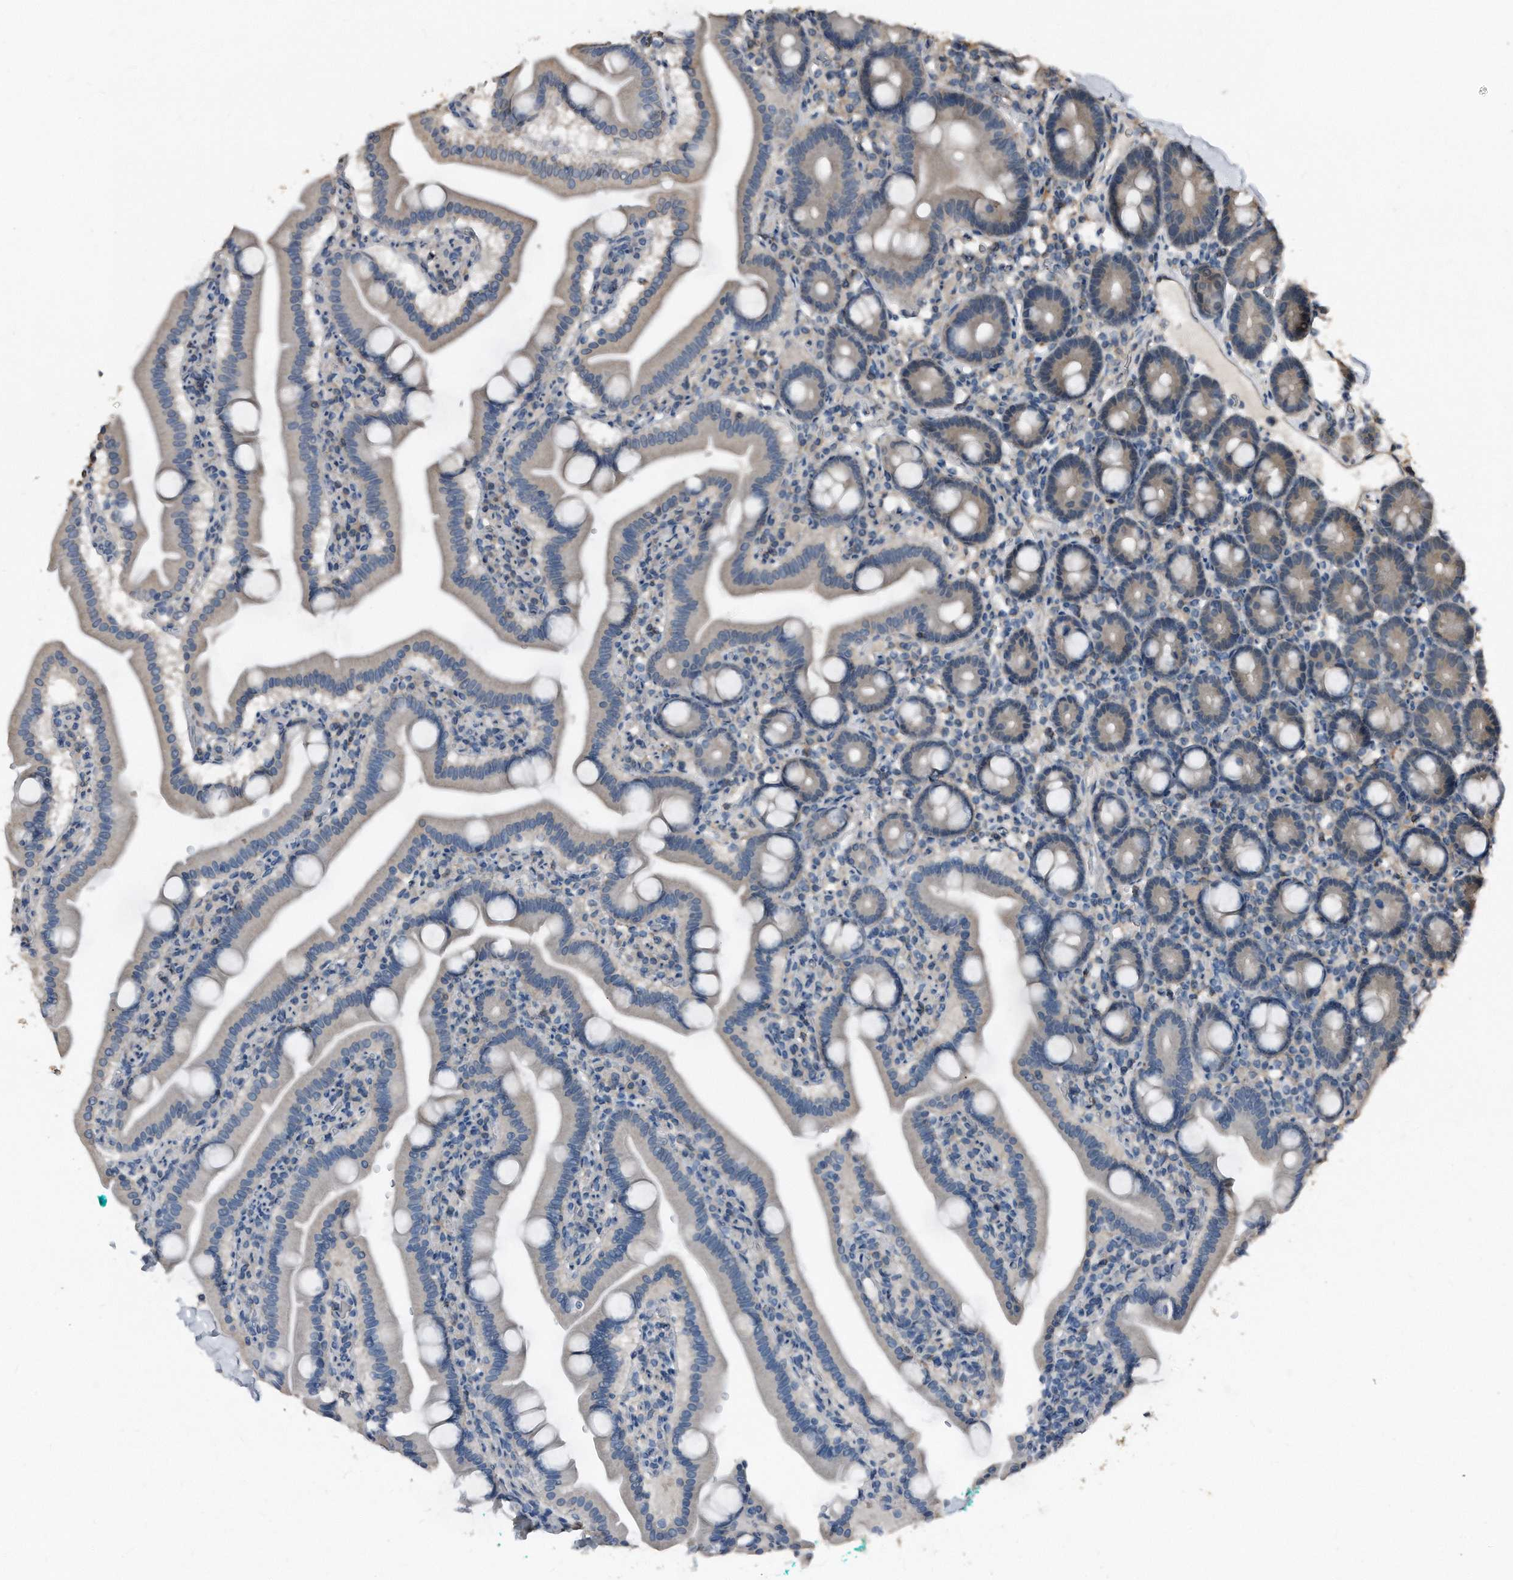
{"staining": {"intensity": "weak", "quantity": "25%-75%", "location": "cytoplasmic/membranous"}, "tissue": "duodenum", "cell_type": "Glandular cells", "image_type": "normal", "snomed": [{"axis": "morphology", "description": "Normal tissue, NOS"}, {"axis": "topography", "description": "Duodenum"}], "caption": "Protein expression by immunohistochemistry (IHC) displays weak cytoplasmic/membranous positivity in approximately 25%-75% of glandular cells in benign duodenum.", "gene": "ANKRD10", "patient": {"sex": "male", "age": 55}}